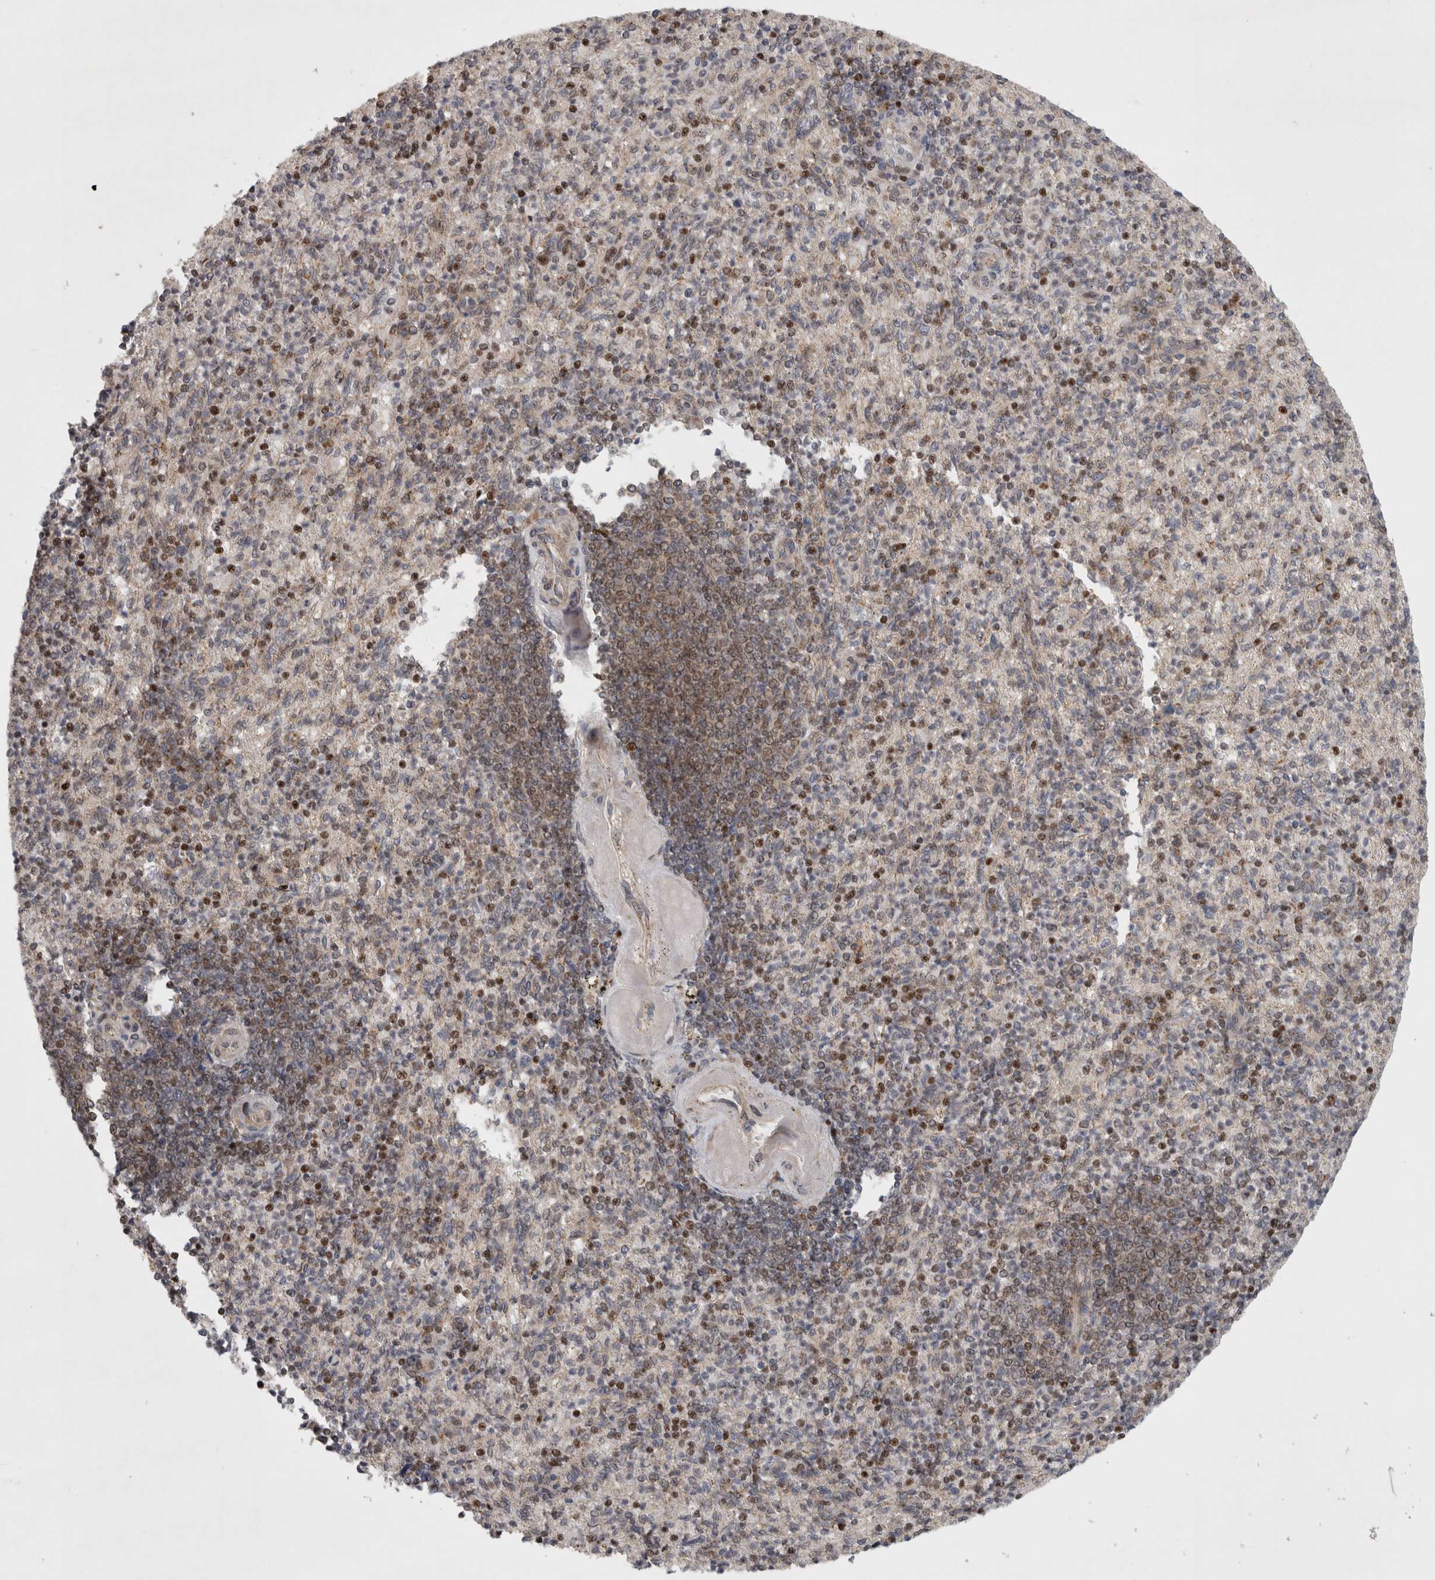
{"staining": {"intensity": "strong", "quantity": "<25%", "location": "nuclear"}, "tissue": "spleen", "cell_type": "Cells in red pulp", "image_type": "normal", "snomed": [{"axis": "morphology", "description": "Normal tissue, NOS"}, {"axis": "topography", "description": "Spleen"}], "caption": "IHC of unremarkable spleen displays medium levels of strong nuclear positivity in about <25% of cells in red pulp. (Brightfield microscopy of DAB IHC at high magnification).", "gene": "KDM8", "patient": {"sex": "female", "age": 74}}